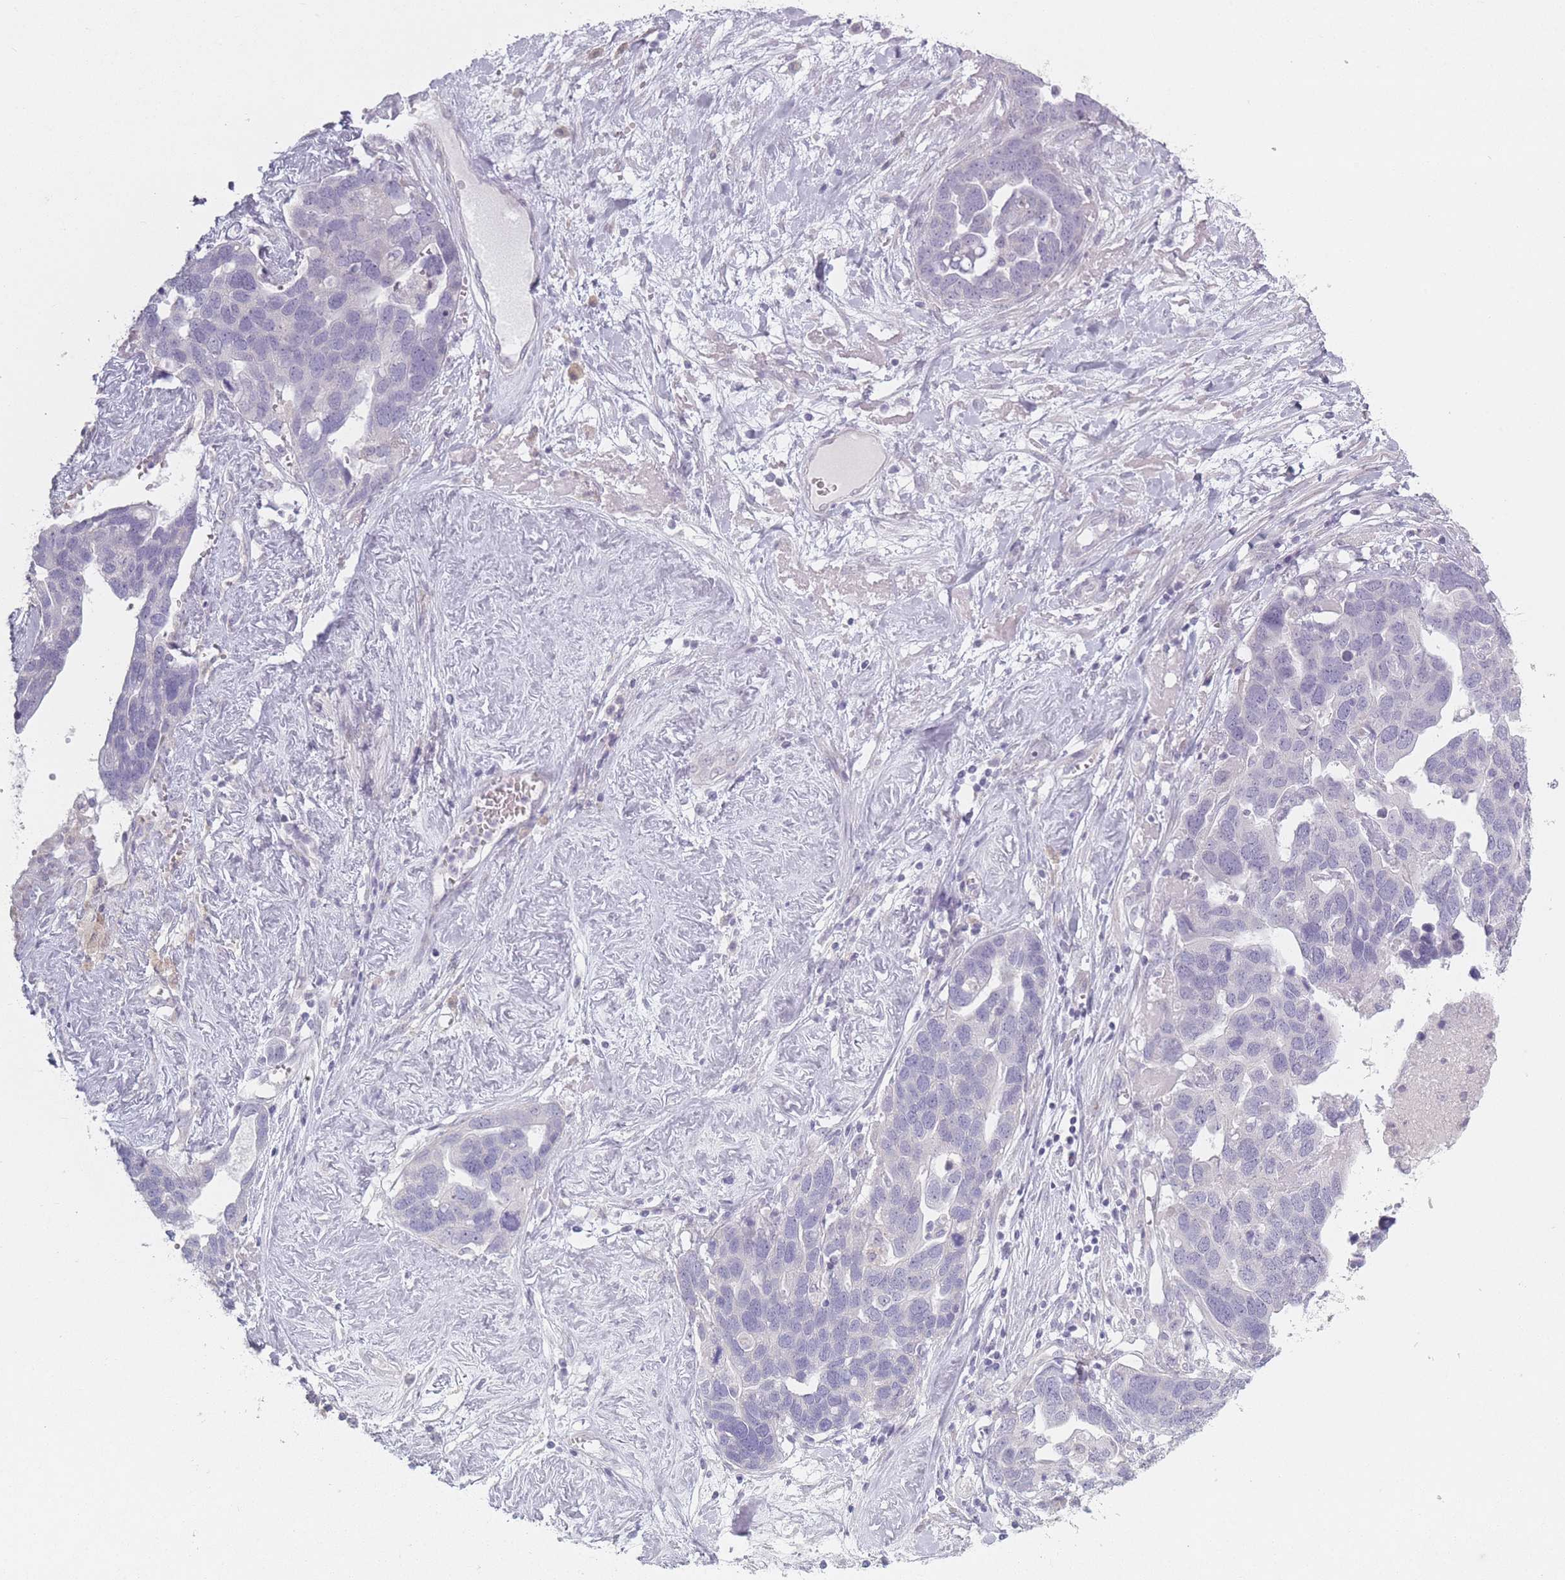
{"staining": {"intensity": "negative", "quantity": "none", "location": "none"}, "tissue": "ovarian cancer", "cell_type": "Tumor cells", "image_type": "cancer", "snomed": [{"axis": "morphology", "description": "Cystadenocarcinoma, serous, NOS"}, {"axis": "topography", "description": "Ovary"}], "caption": "A high-resolution photomicrograph shows immunohistochemistry (IHC) staining of ovarian cancer (serous cystadenocarcinoma), which reveals no significant expression in tumor cells. (DAB (3,3'-diaminobenzidine) immunohistochemistry visualized using brightfield microscopy, high magnification).", "gene": "RASL10B", "patient": {"sex": "female", "age": 54}}